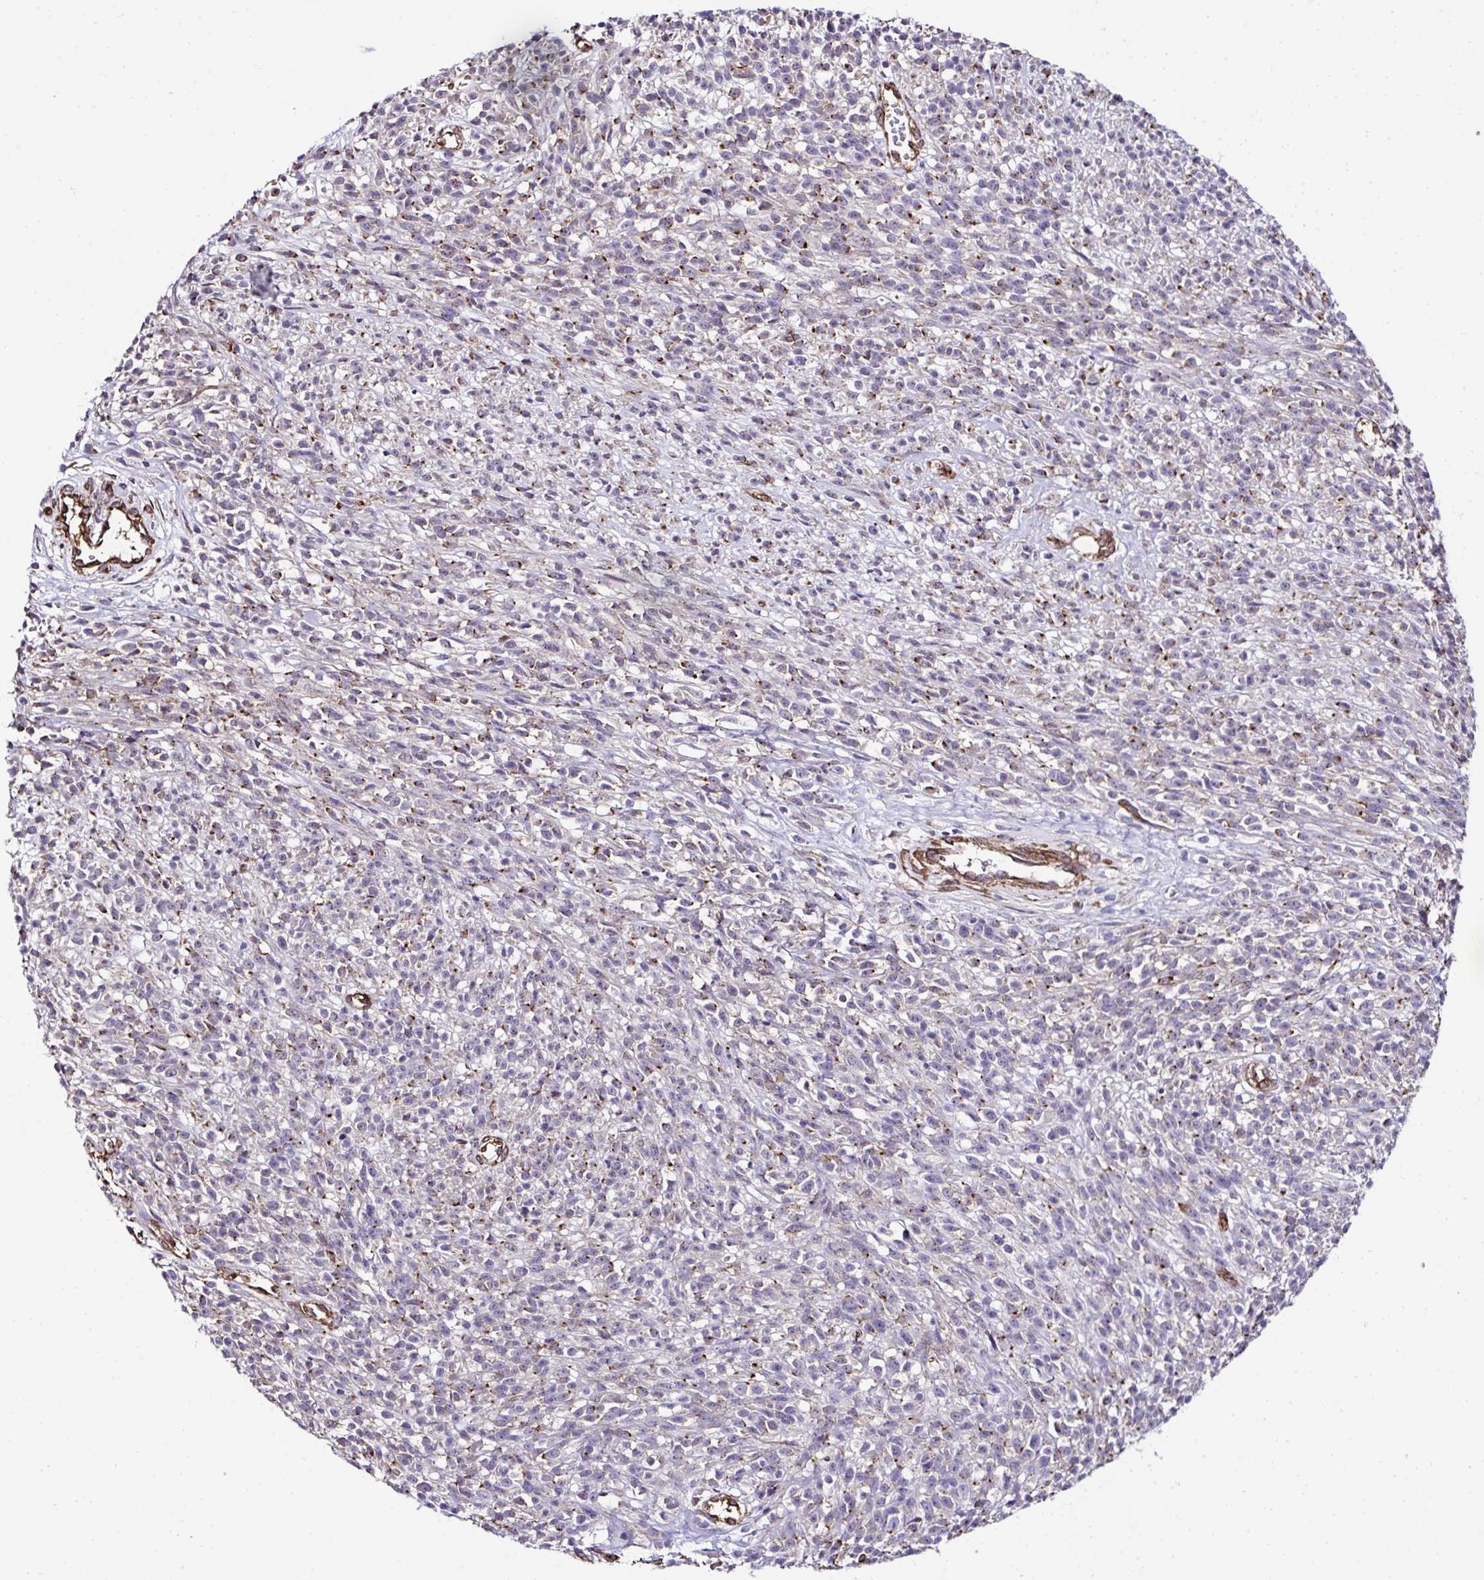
{"staining": {"intensity": "moderate", "quantity": "25%-75%", "location": "cytoplasmic/membranous"}, "tissue": "melanoma", "cell_type": "Tumor cells", "image_type": "cancer", "snomed": [{"axis": "morphology", "description": "Malignant melanoma, NOS"}, {"axis": "topography", "description": "Skin"}, {"axis": "topography", "description": "Skin of trunk"}], "caption": "A histopathology image of human melanoma stained for a protein shows moderate cytoplasmic/membranous brown staining in tumor cells.", "gene": "TRIM52", "patient": {"sex": "male", "age": 74}}